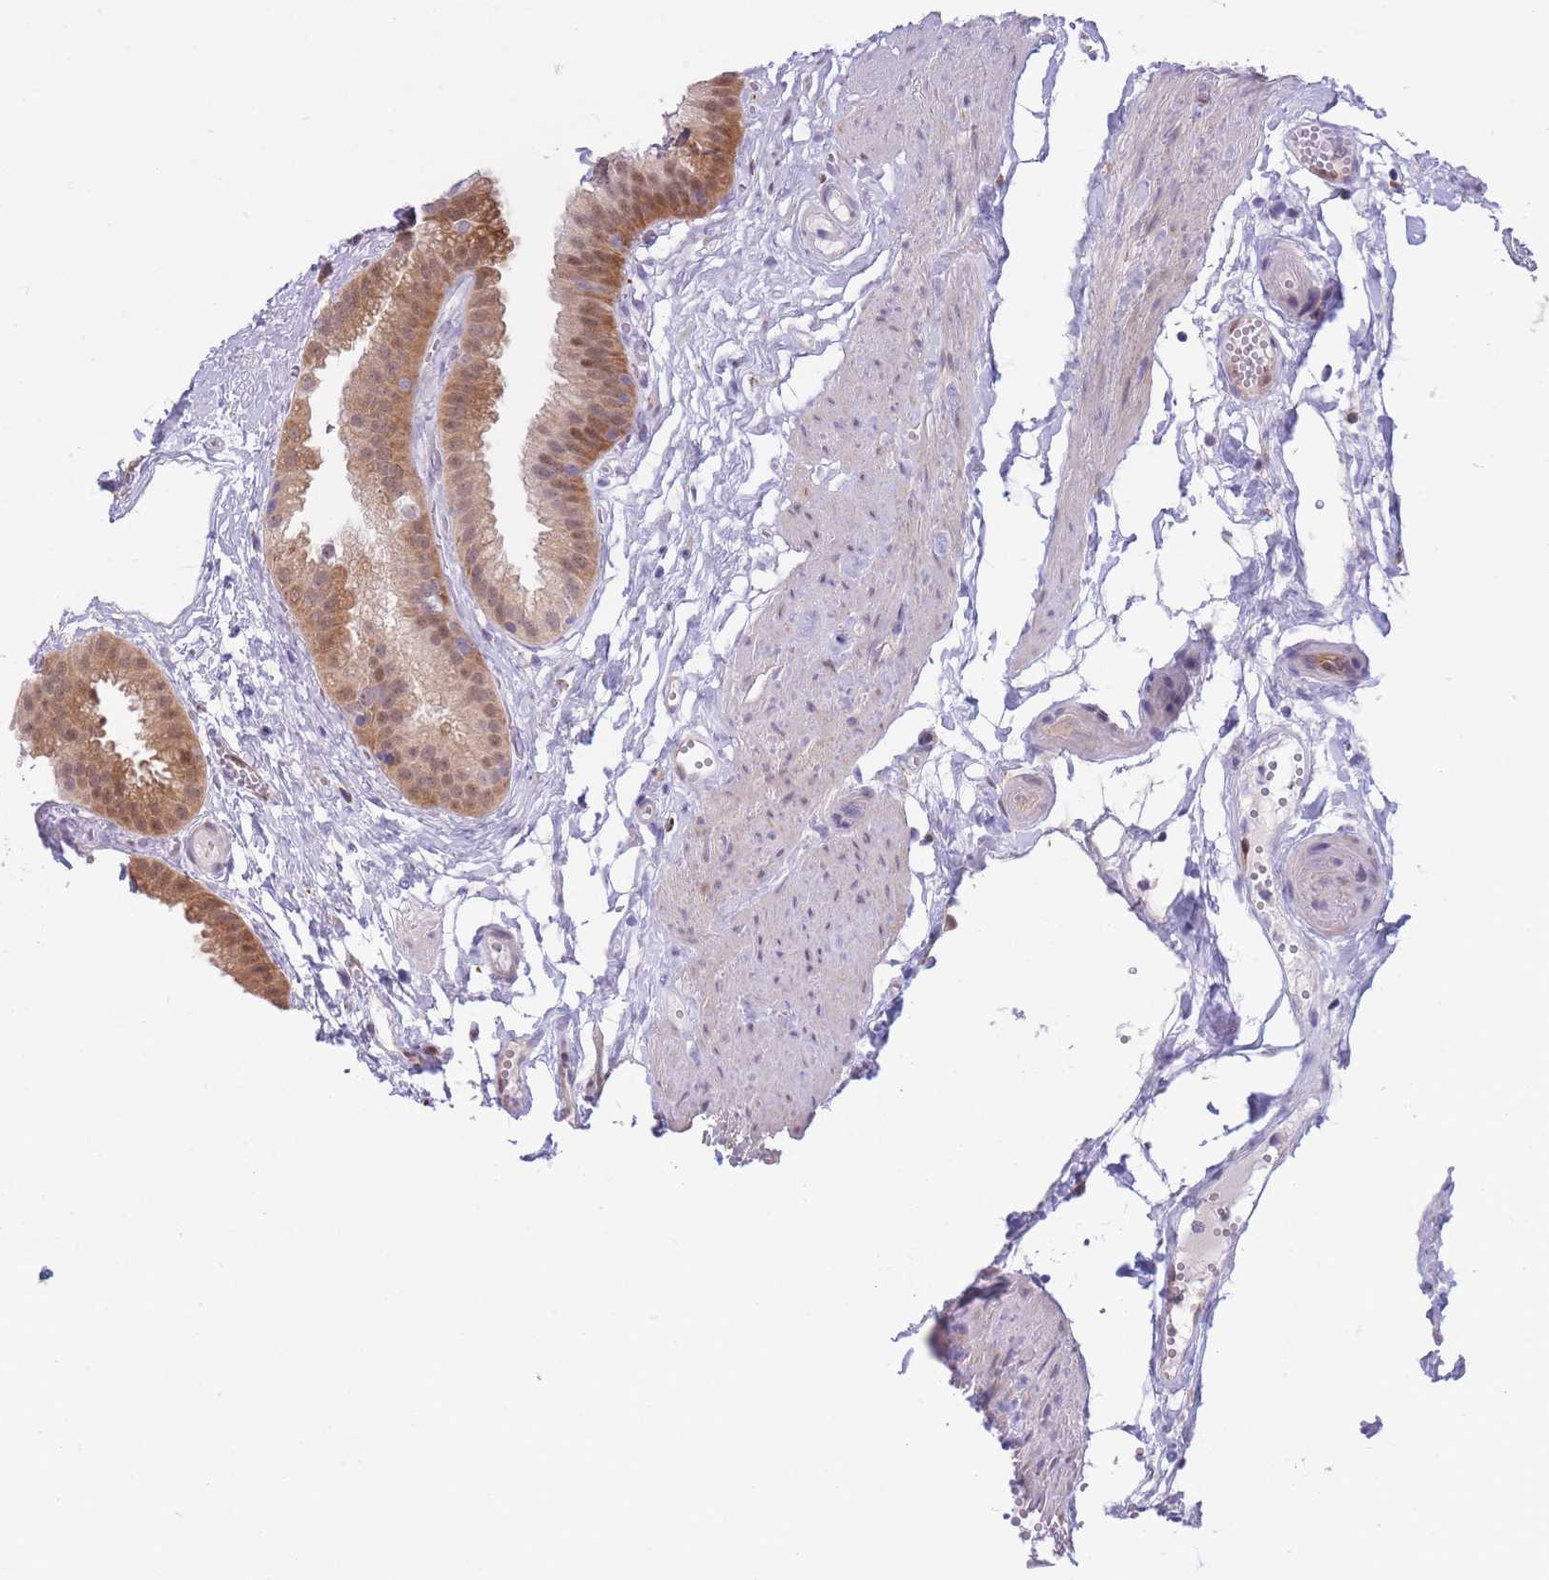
{"staining": {"intensity": "moderate", "quantity": ">75%", "location": "cytoplasmic/membranous,nuclear"}, "tissue": "gallbladder", "cell_type": "Glandular cells", "image_type": "normal", "snomed": [{"axis": "morphology", "description": "Normal tissue, NOS"}, {"axis": "topography", "description": "Gallbladder"}], "caption": "Gallbladder stained with a brown dye demonstrates moderate cytoplasmic/membranous,nuclear positive expression in about >75% of glandular cells.", "gene": "NSFL1C", "patient": {"sex": "female", "age": 61}}